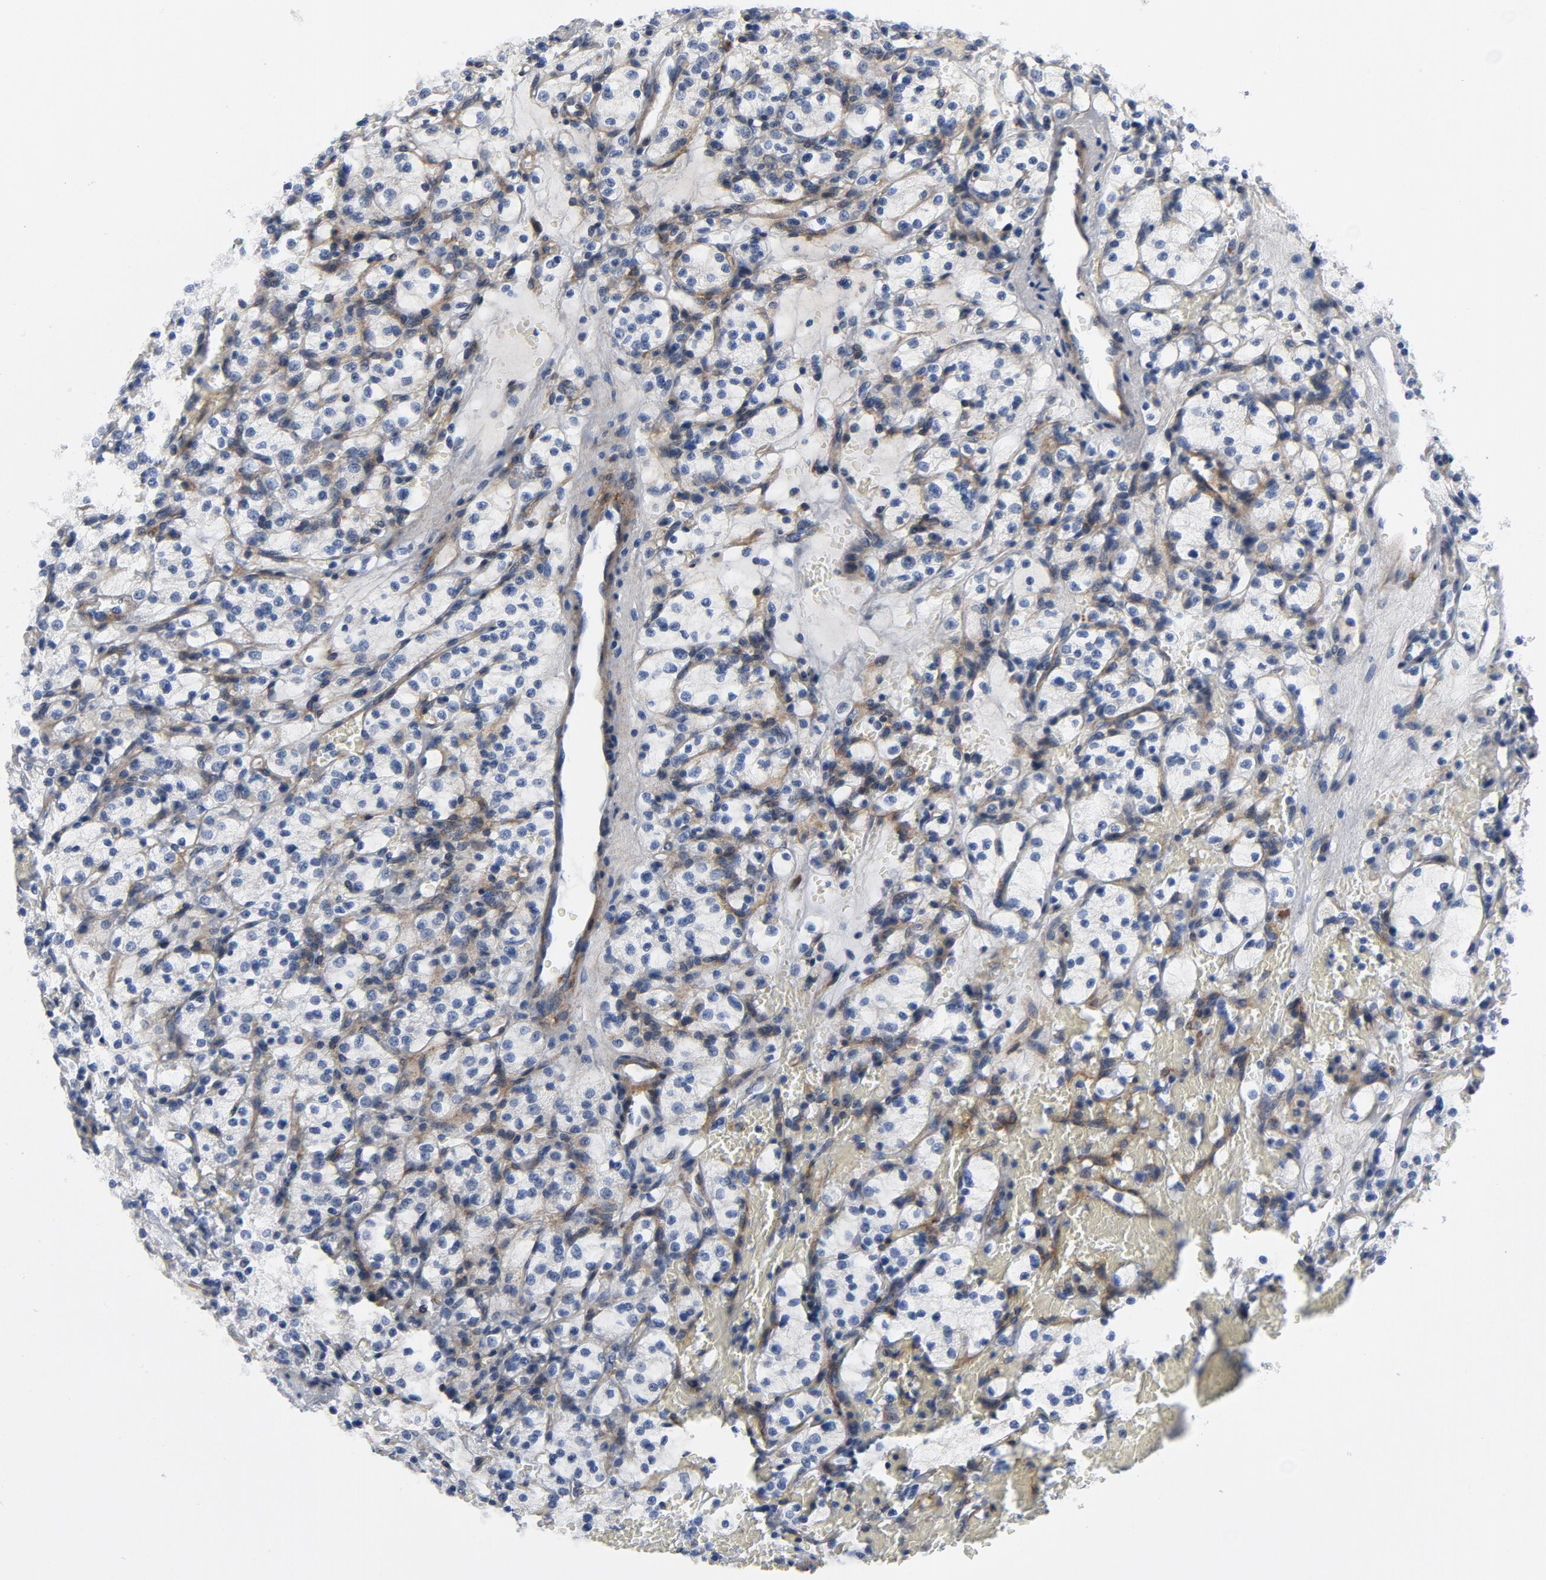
{"staining": {"intensity": "negative", "quantity": "none", "location": "none"}, "tissue": "renal cancer", "cell_type": "Tumor cells", "image_type": "cancer", "snomed": [{"axis": "morphology", "description": "Adenocarcinoma, NOS"}, {"axis": "topography", "description": "Kidney"}], "caption": "Immunohistochemistry (IHC) photomicrograph of neoplastic tissue: renal cancer (adenocarcinoma) stained with DAB (3,3'-diaminobenzidine) shows no significant protein expression in tumor cells.", "gene": "LAMC1", "patient": {"sex": "female", "age": 83}}